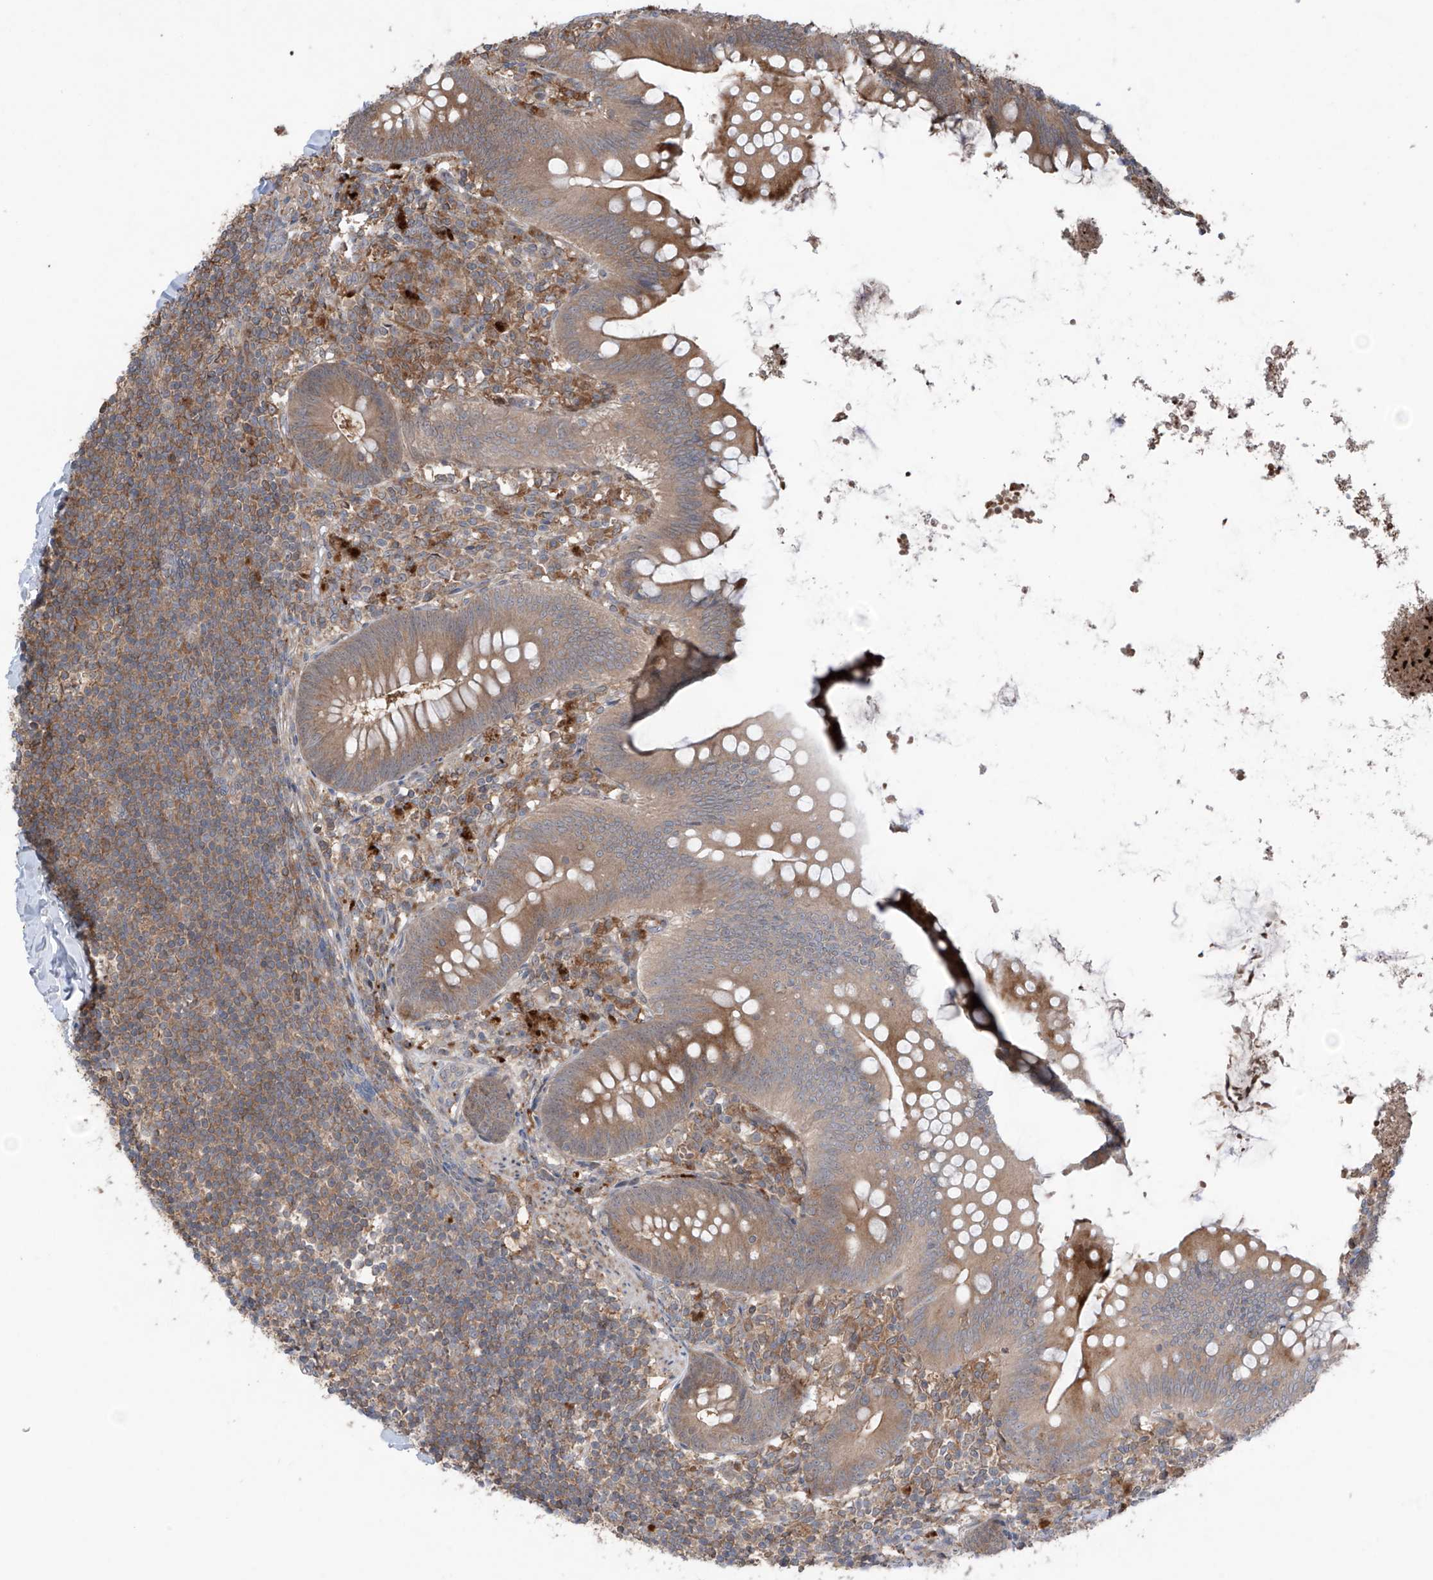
{"staining": {"intensity": "moderate", "quantity": ">75%", "location": "cytoplasmic/membranous"}, "tissue": "appendix", "cell_type": "Glandular cells", "image_type": "normal", "snomed": [{"axis": "morphology", "description": "Normal tissue, NOS"}, {"axis": "topography", "description": "Appendix"}], "caption": "Glandular cells exhibit medium levels of moderate cytoplasmic/membranous positivity in approximately >75% of cells in benign appendix.", "gene": "SAMD3", "patient": {"sex": "female", "age": 62}}